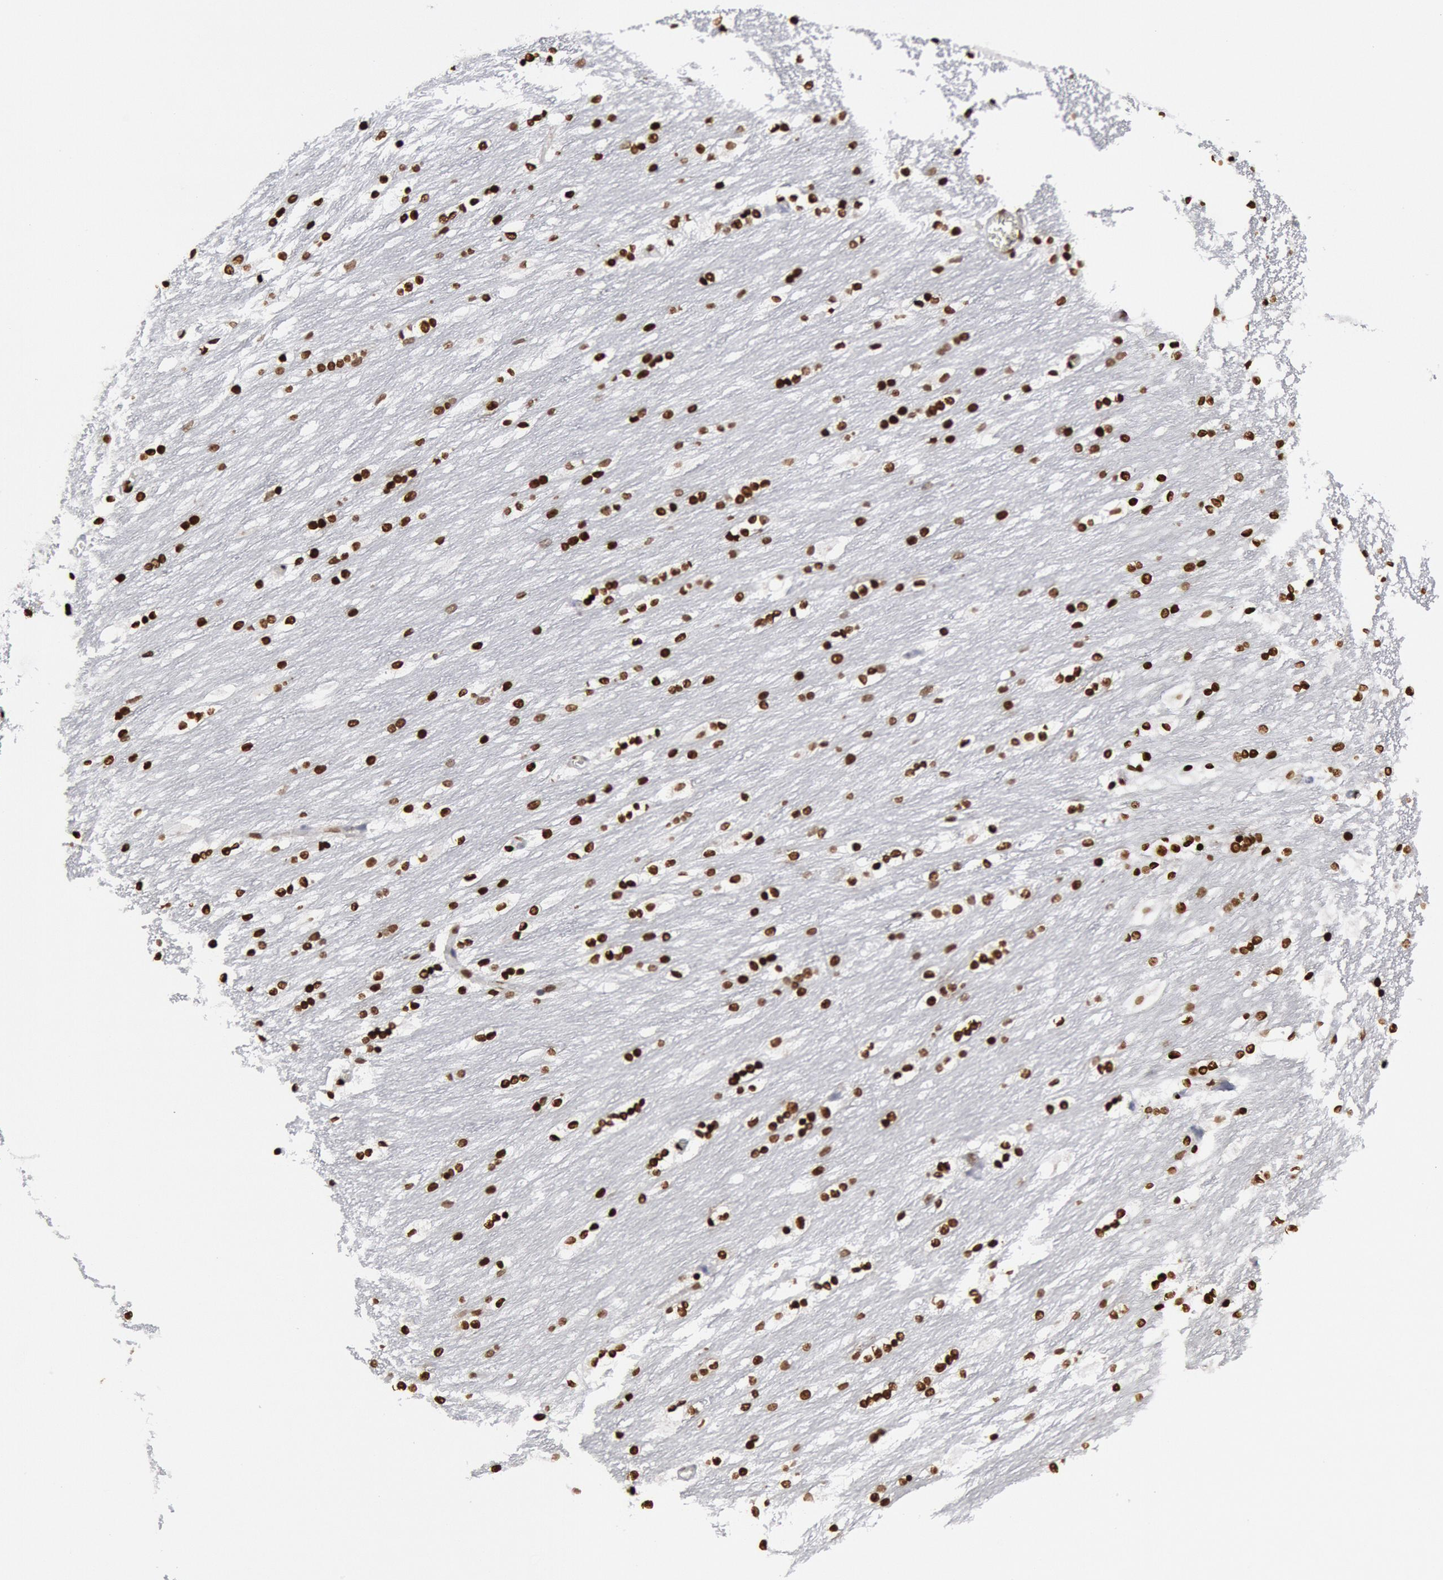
{"staining": {"intensity": "moderate", "quantity": ">75%", "location": "nuclear"}, "tissue": "caudate", "cell_type": "Glial cells", "image_type": "normal", "snomed": [{"axis": "morphology", "description": "Normal tissue, NOS"}, {"axis": "topography", "description": "Lateral ventricle wall"}], "caption": "This is an image of immunohistochemistry staining of unremarkable caudate, which shows moderate expression in the nuclear of glial cells.", "gene": "MECP2", "patient": {"sex": "female", "age": 19}}